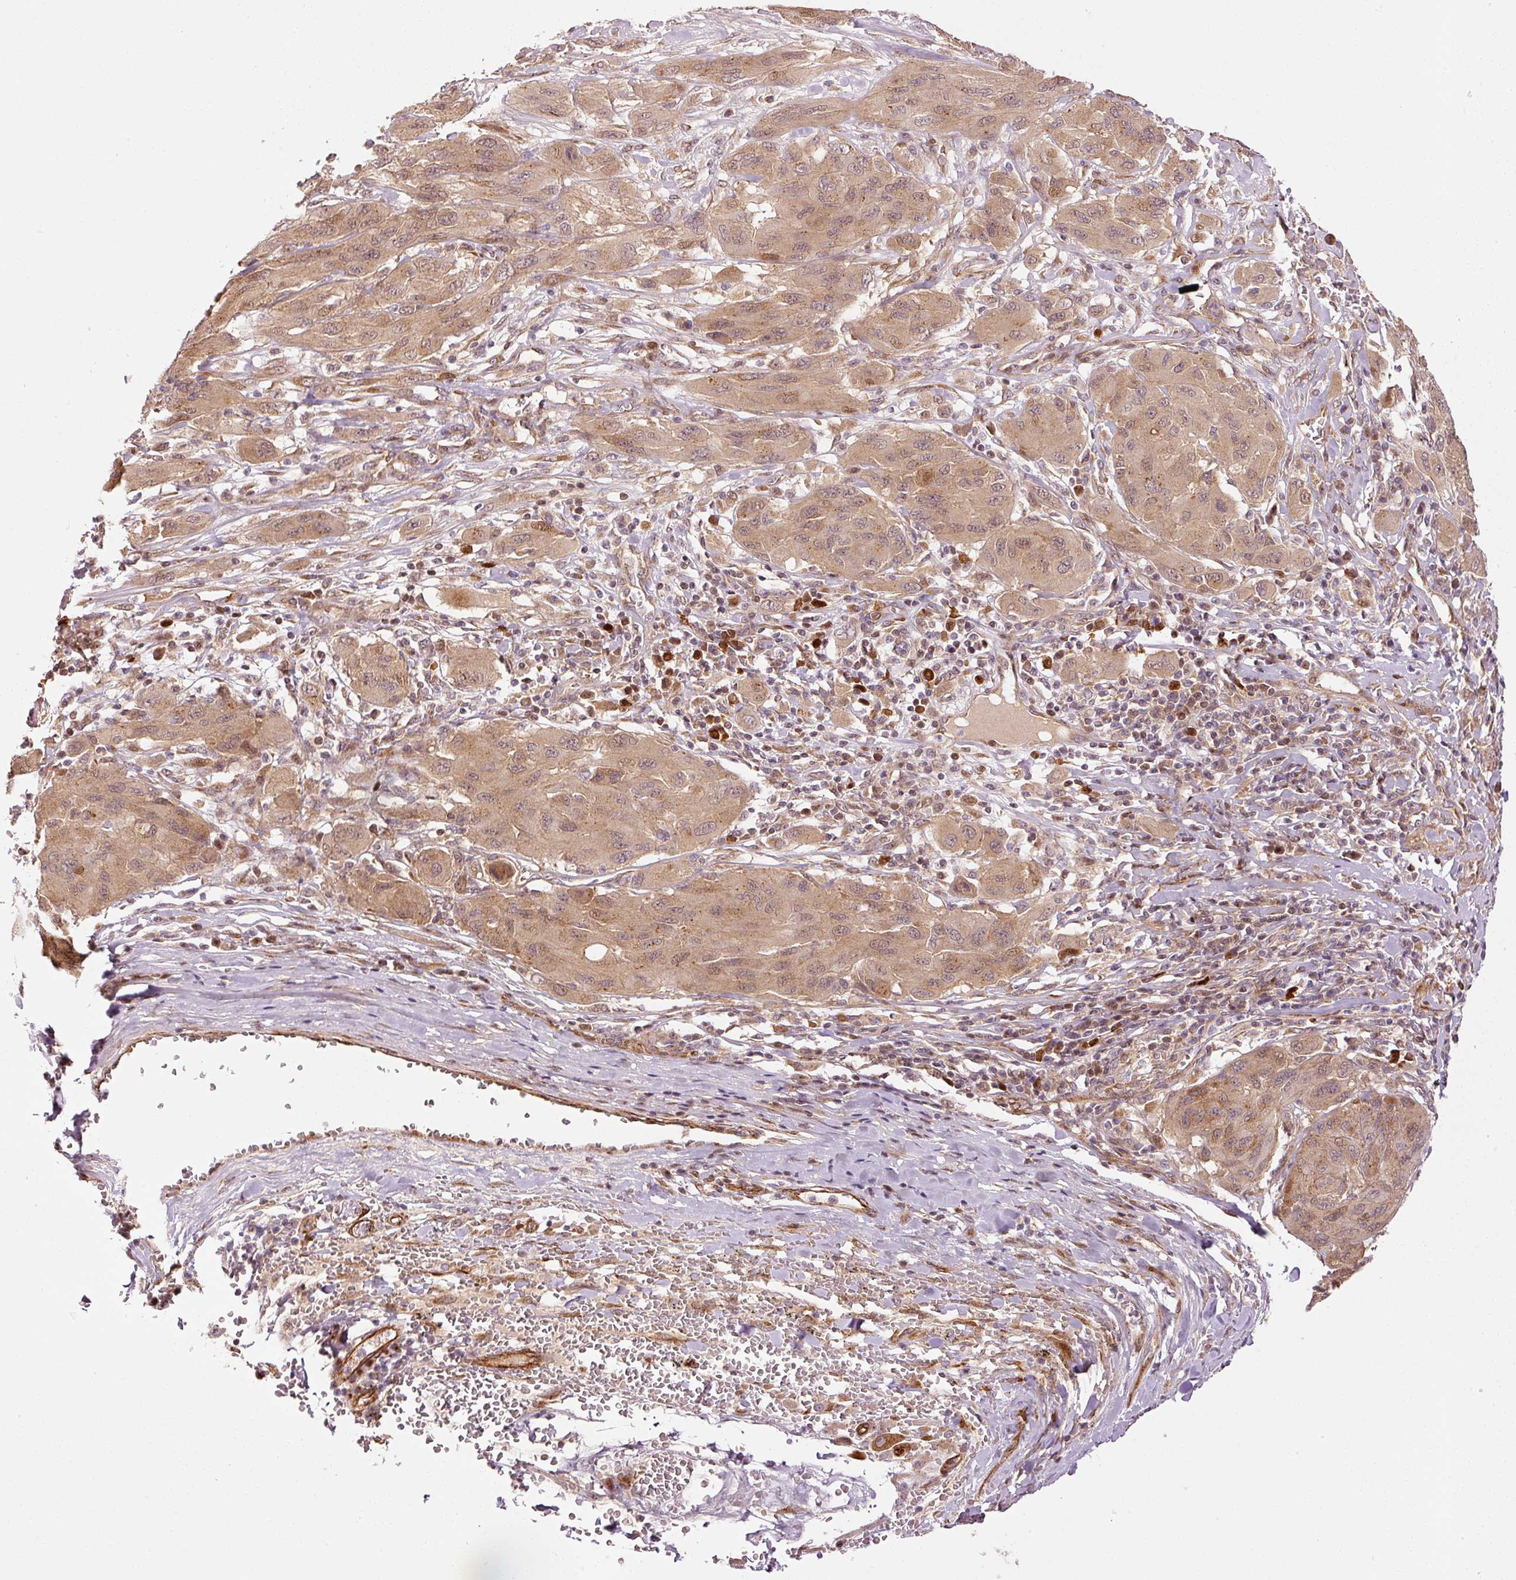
{"staining": {"intensity": "moderate", "quantity": ">75%", "location": "cytoplasmic/membranous,nuclear"}, "tissue": "melanoma", "cell_type": "Tumor cells", "image_type": "cancer", "snomed": [{"axis": "morphology", "description": "Malignant melanoma, NOS"}, {"axis": "topography", "description": "Skin"}], "caption": "Tumor cells show moderate cytoplasmic/membranous and nuclear staining in approximately >75% of cells in malignant melanoma.", "gene": "PPP1R14B", "patient": {"sex": "female", "age": 91}}